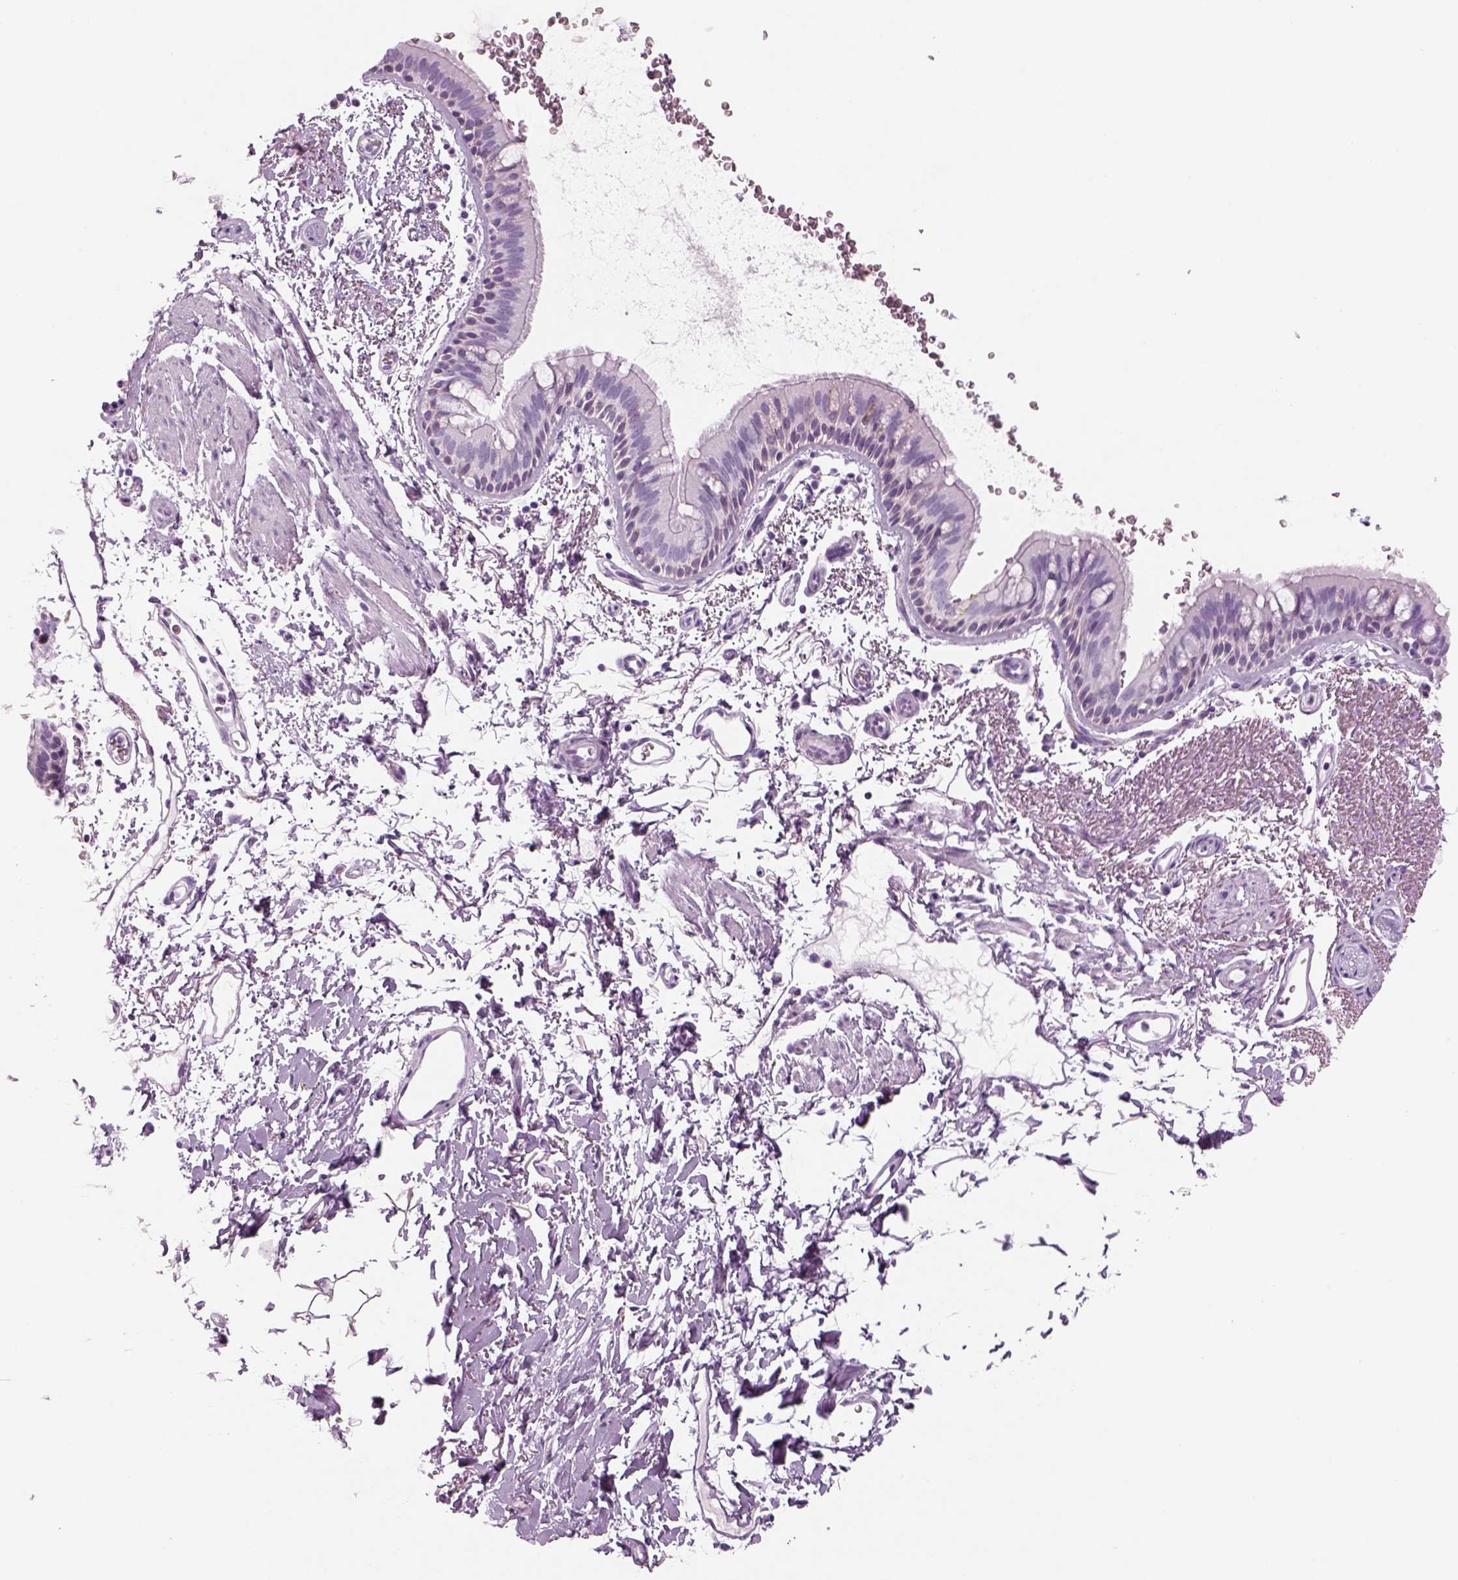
{"staining": {"intensity": "negative", "quantity": "none", "location": "none"}, "tissue": "bronchus", "cell_type": "Respiratory epithelial cells", "image_type": "normal", "snomed": [{"axis": "morphology", "description": "Normal tissue, NOS"}, {"axis": "topography", "description": "Lymph node"}, {"axis": "topography", "description": "Bronchus"}], "caption": "Immunohistochemistry (IHC) histopathology image of normal human bronchus stained for a protein (brown), which reveals no positivity in respiratory epithelial cells.", "gene": "SAG", "patient": {"sex": "female", "age": 70}}